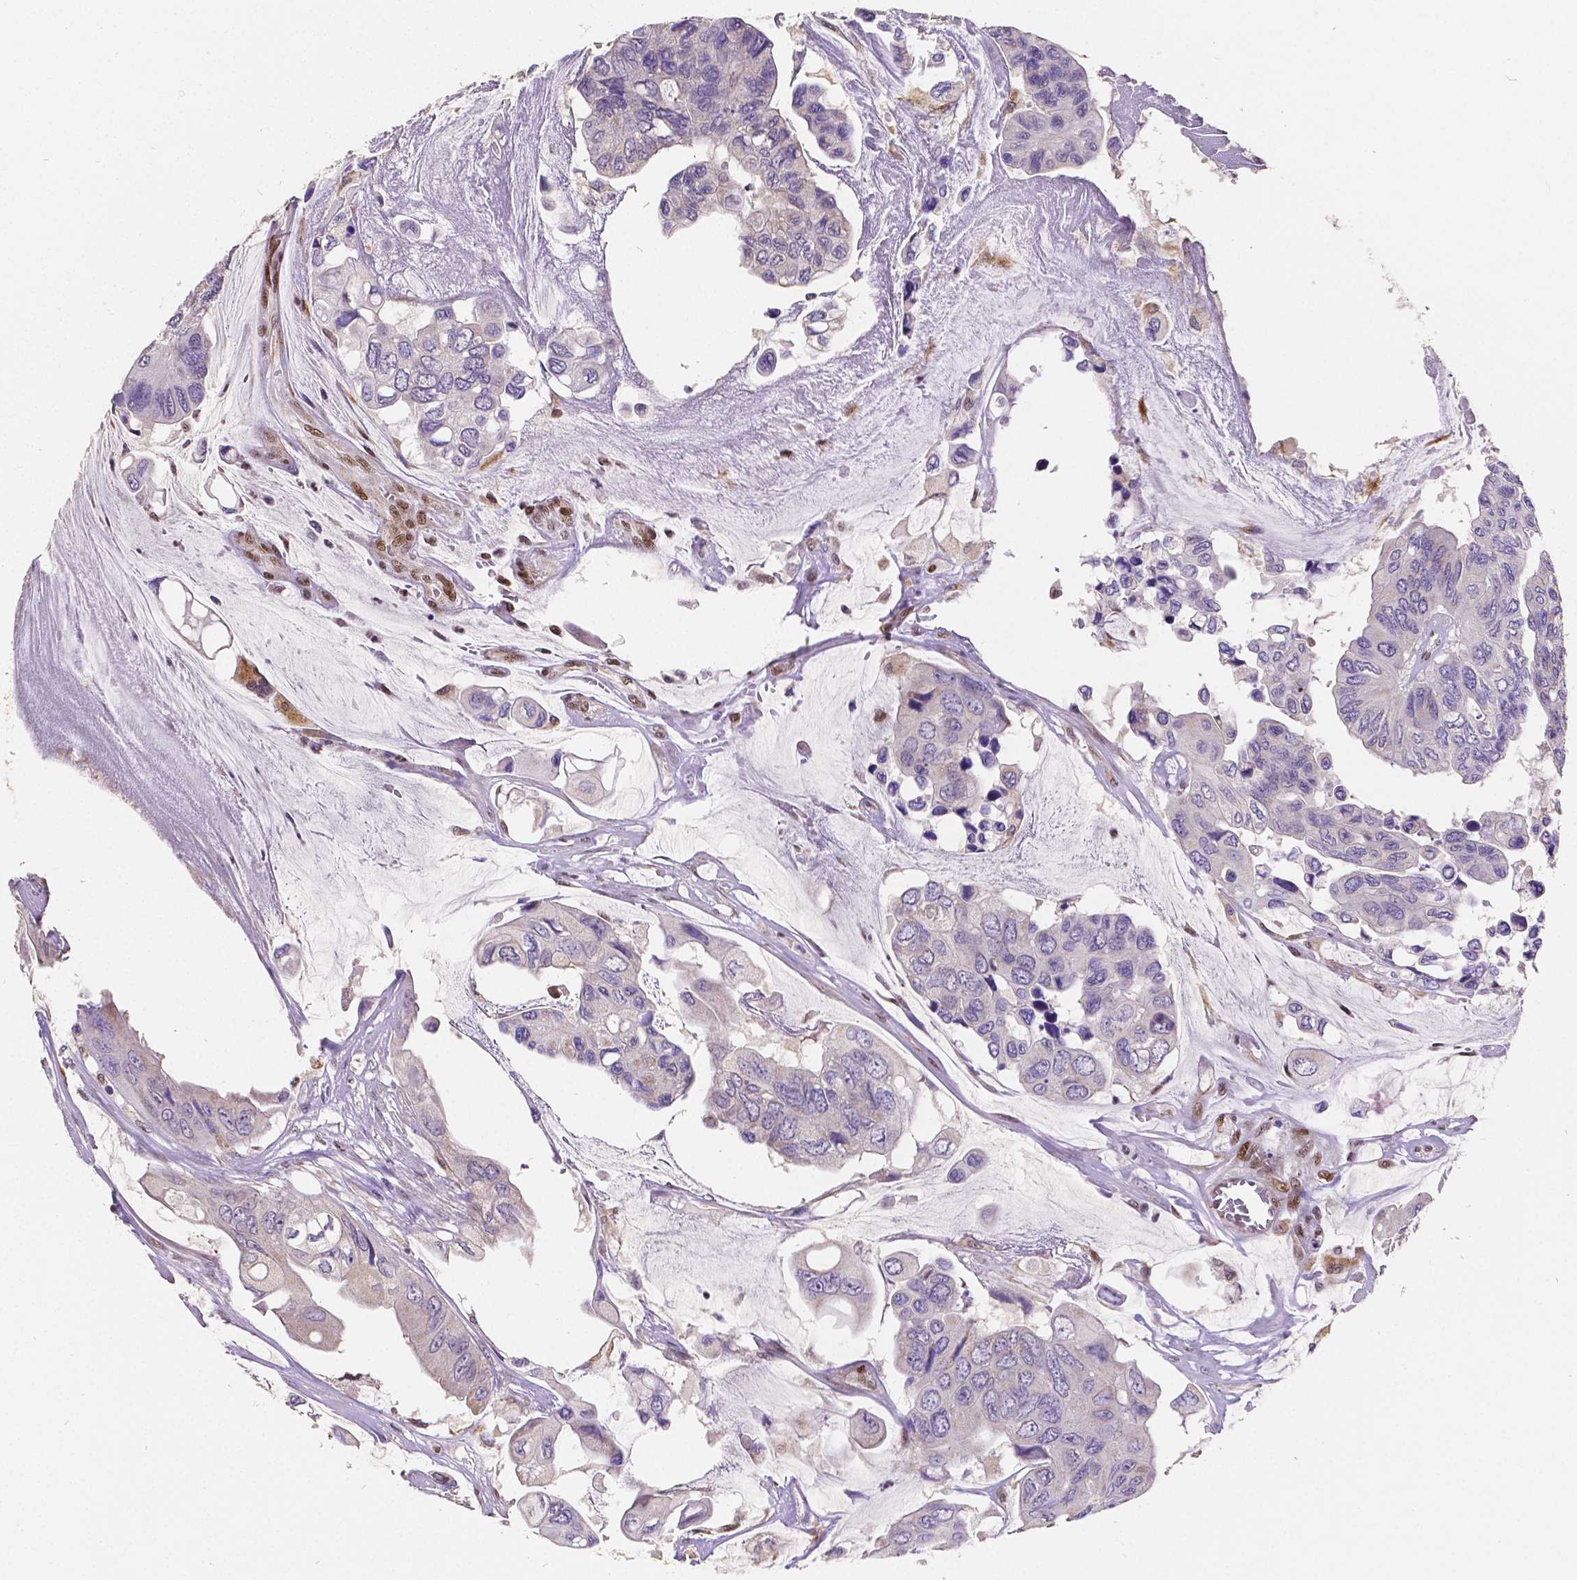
{"staining": {"intensity": "negative", "quantity": "none", "location": "none"}, "tissue": "colorectal cancer", "cell_type": "Tumor cells", "image_type": "cancer", "snomed": [{"axis": "morphology", "description": "Adenocarcinoma, NOS"}, {"axis": "topography", "description": "Rectum"}], "caption": "The immunohistochemistry histopathology image has no significant expression in tumor cells of colorectal adenocarcinoma tissue.", "gene": "MEF2C", "patient": {"sex": "male", "age": 63}}